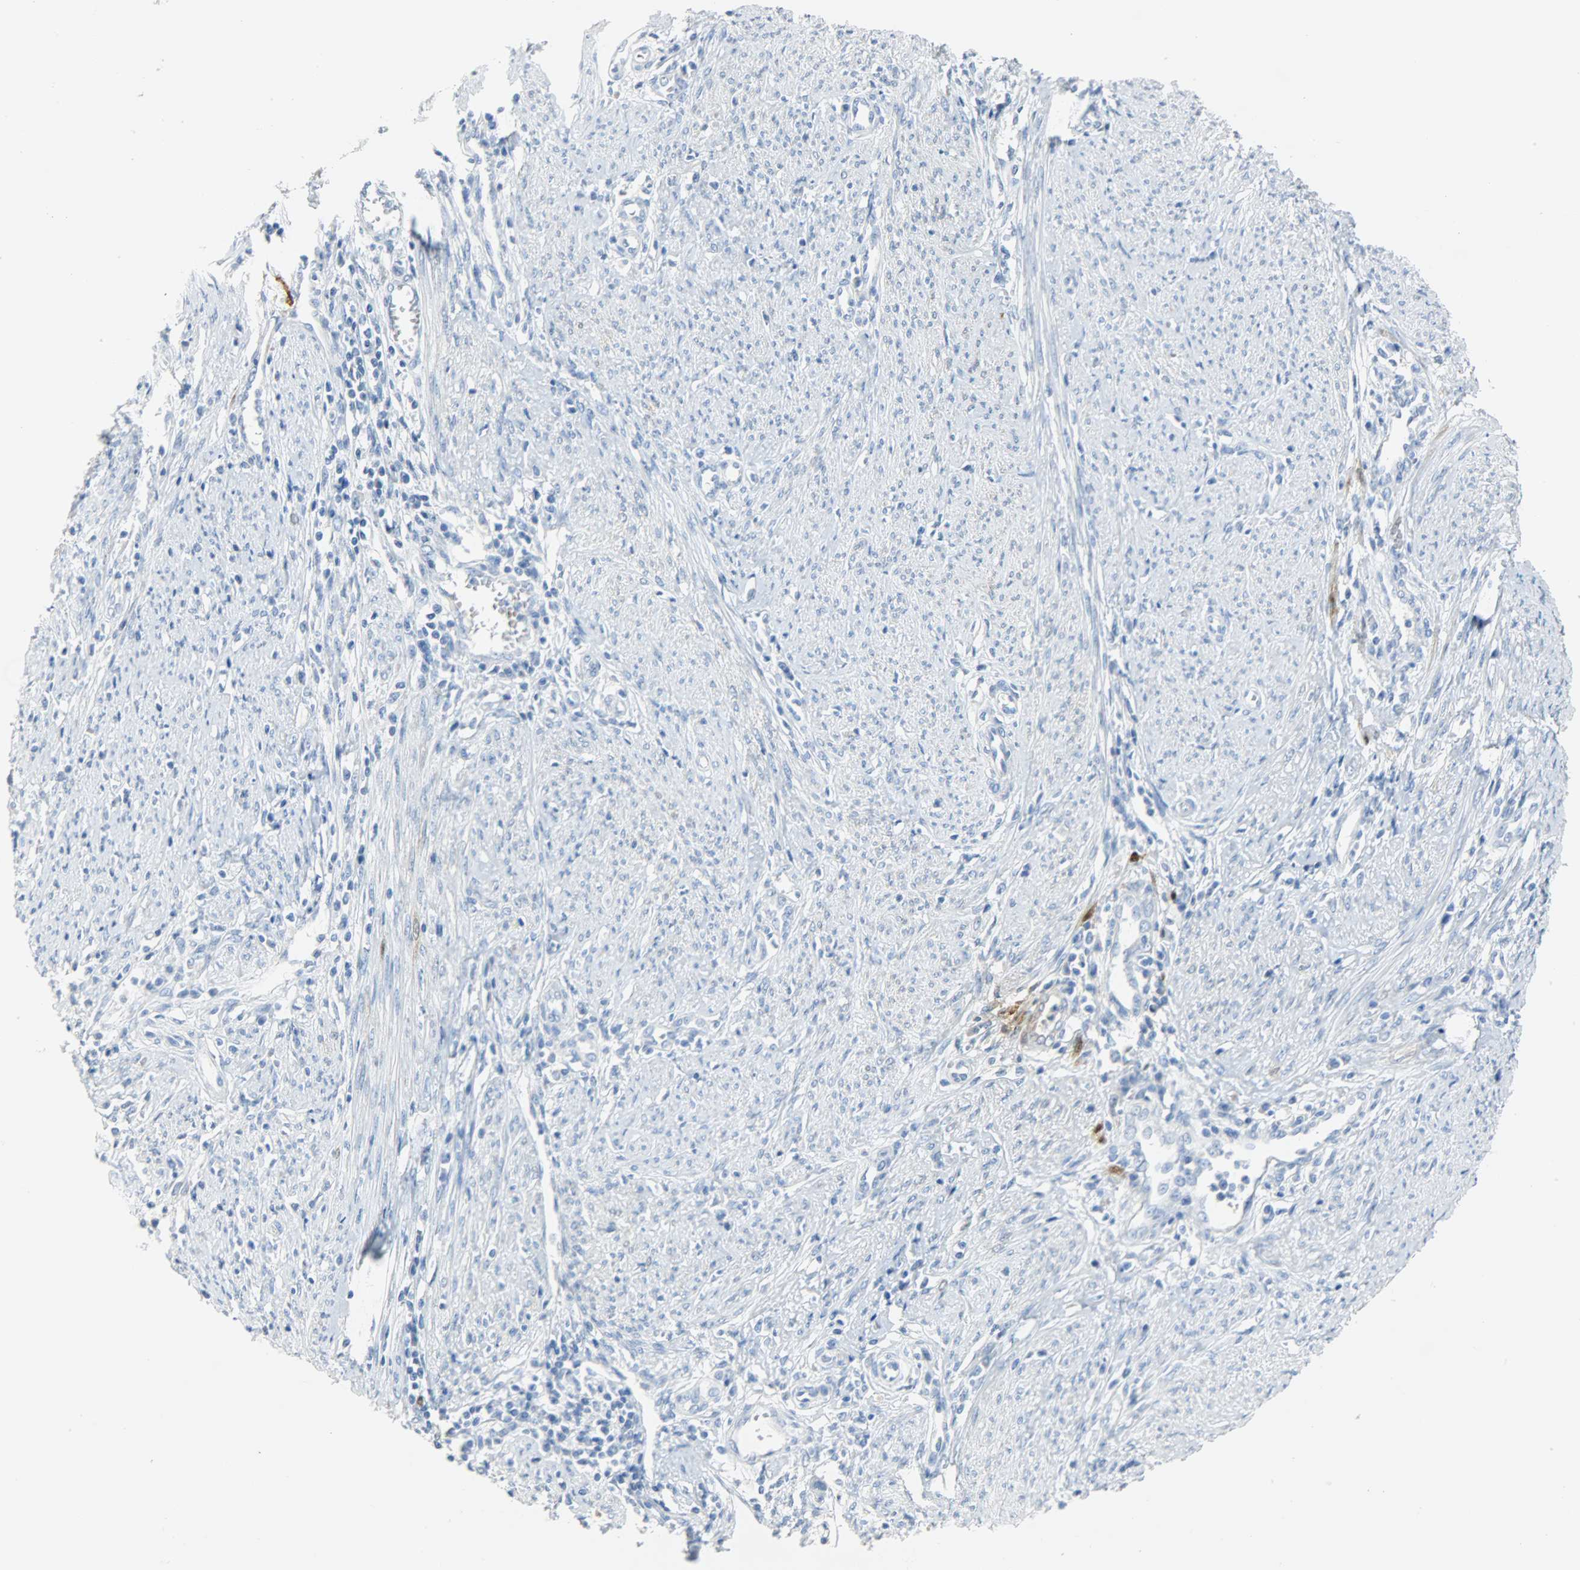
{"staining": {"intensity": "negative", "quantity": "none", "location": "none"}, "tissue": "cervical cancer", "cell_type": "Tumor cells", "image_type": "cancer", "snomed": [{"axis": "morphology", "description": "Adenocarcinoma, NOS"}, {"axis": "topography", "description": "Cervix"}], "caption": "Immunohistochemistry (IHC) of human cervical cancer (adenocarcinoma) displays no staining in tumor cells. Brightfield microscopy of immunohistochemistry (IHC) stained with DAB (3,3'-diaminobenzidine) (brown) and hematoxylin (blue), captured at high magnification.", "gene": "CA3", "patient": {"sex": "female", "age": 36}}